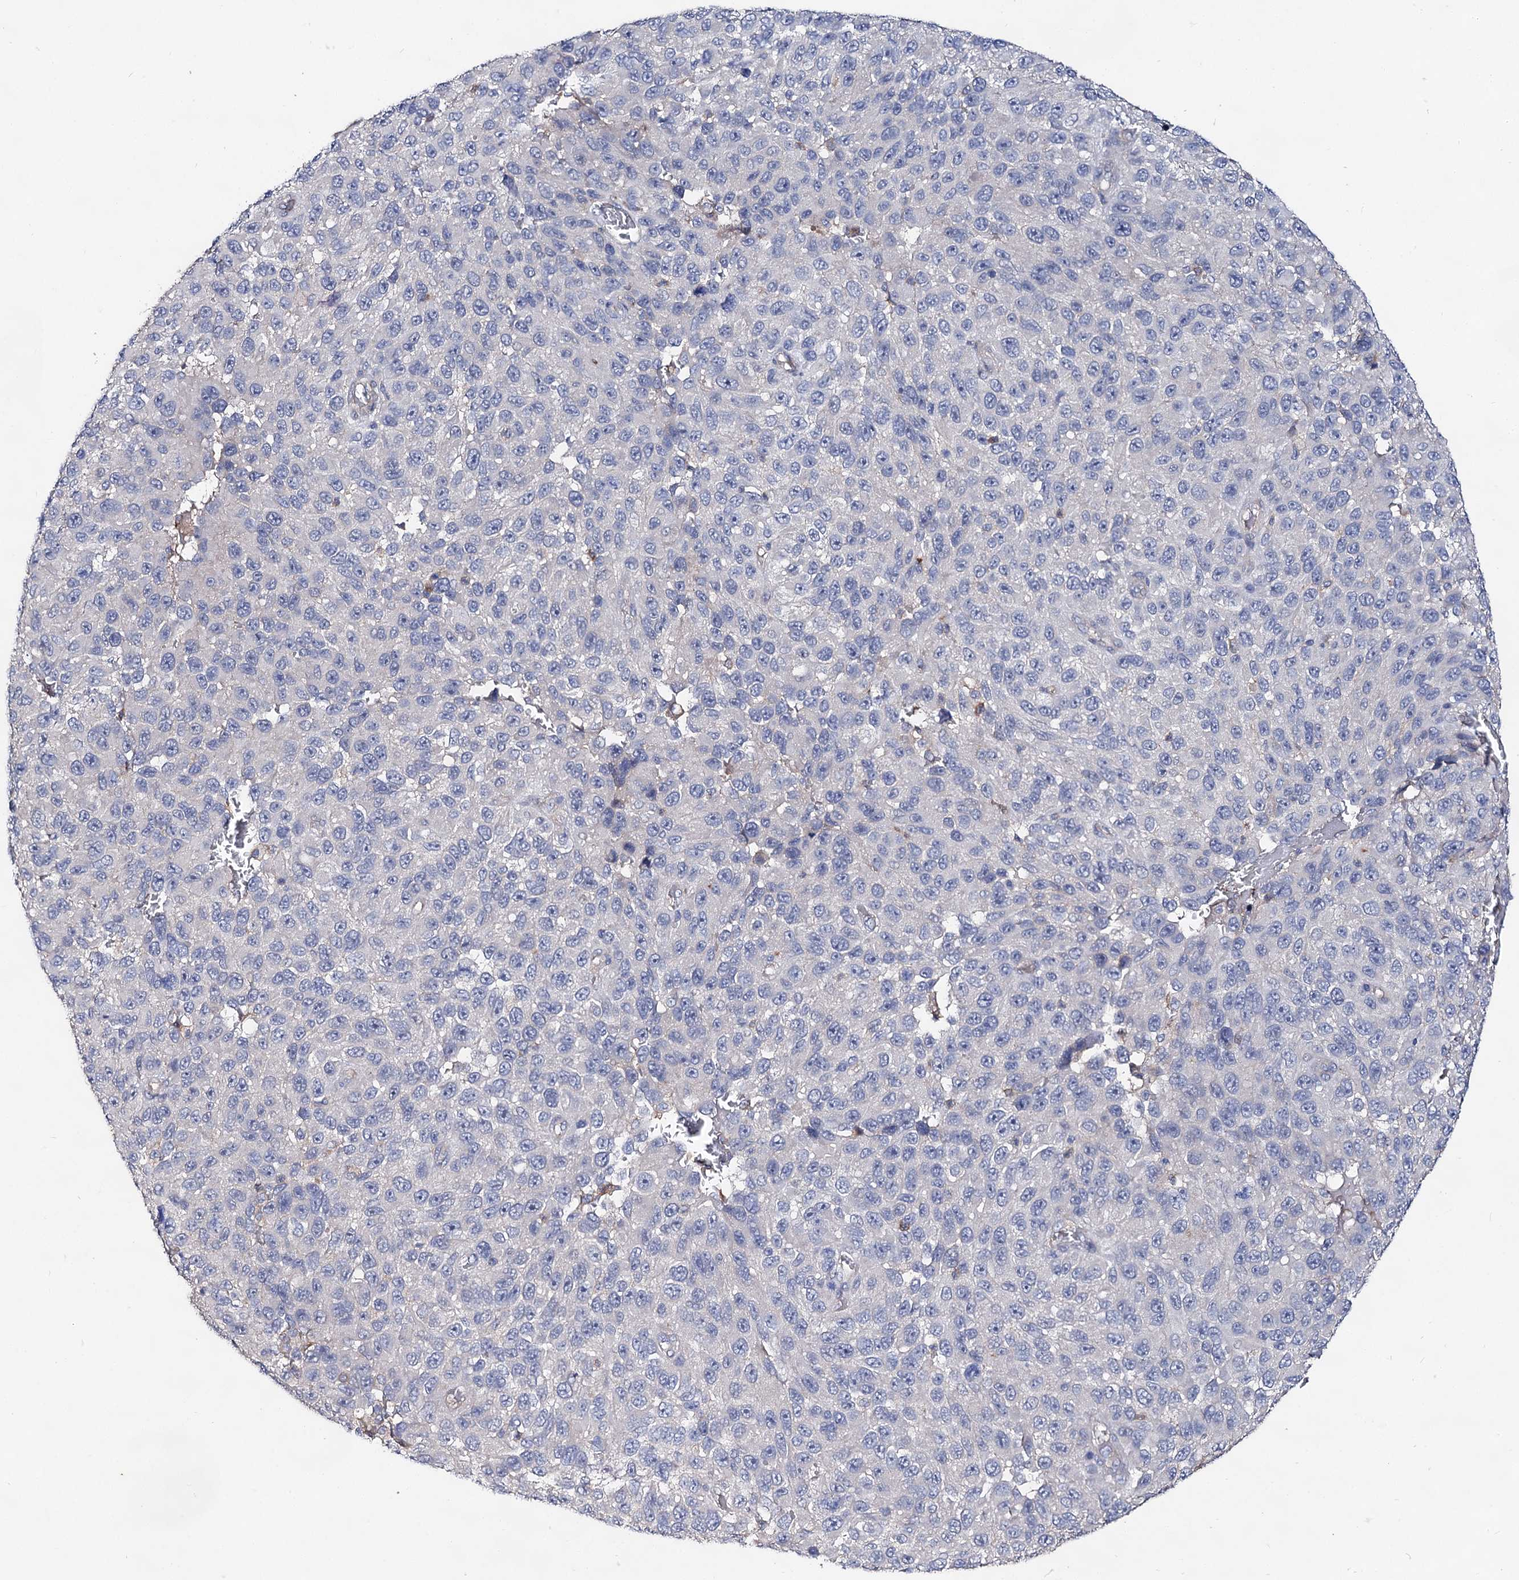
{"staining": {"intensity": "negative", "quantity": "none", "location": "none"}, "tissue": "melanoma", "cell_type": "Tumor cells", "image_type": "cancer", "snomed": [{"axis": "morphology", "description": "Malignant melanoma, NOS"}, {"axis": "topography", "description": "Skin"}], "caption": "This is an immunohistochemistry (IHC) photomicrograph of malignant melanoma. There is no staining in tumor cells.", "gene": "HVCN1", "patient": {"sex": "female", "age": 96}}